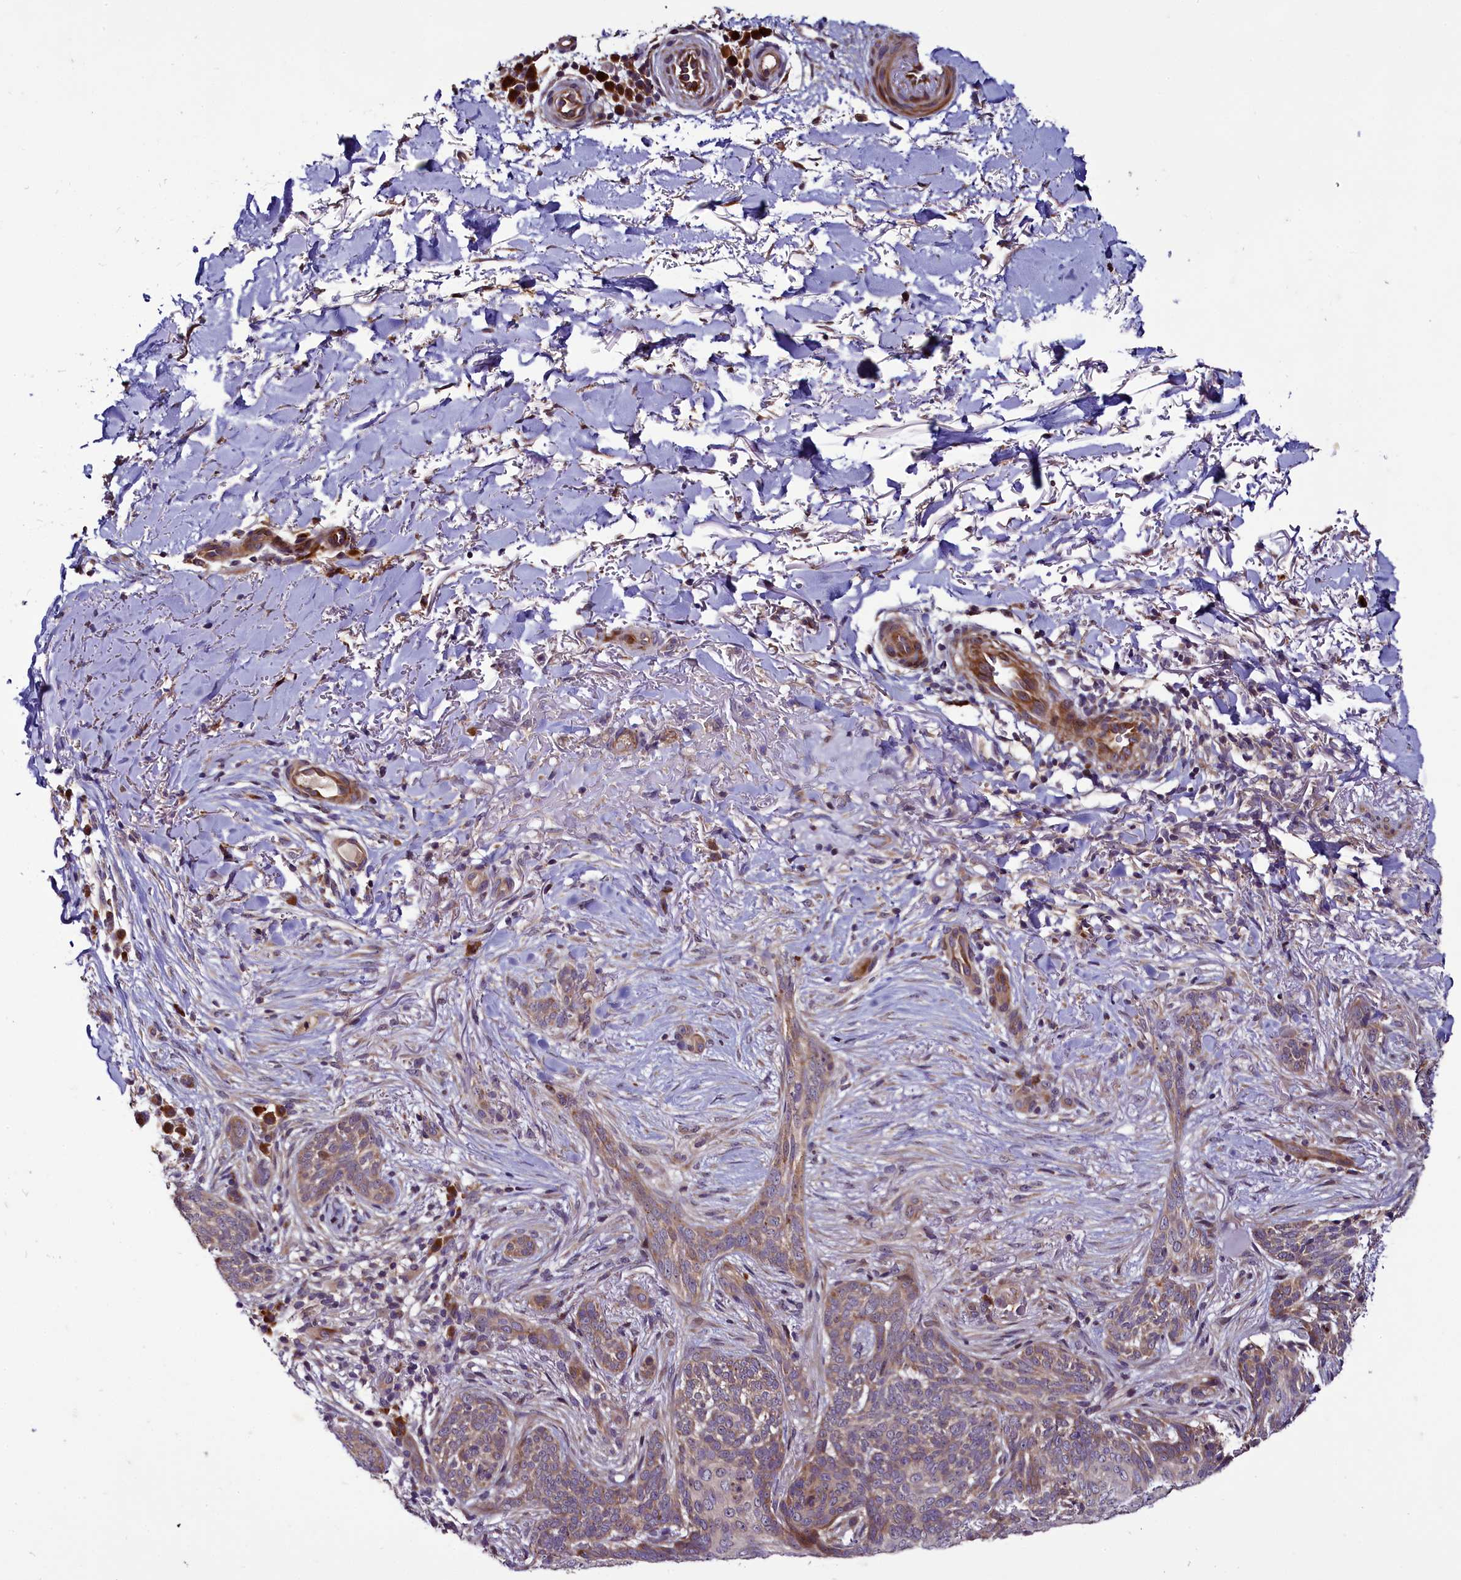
{"staining": {"intensity": "weak", "quantity": "25%-75%", "location": "cytoplasmic/membranous"}, "tissue": "skin cancer", "cell_type": "Tumor cells", "image_type": "cancer", "snomed": [{"axis": "morphology", "description": "Normal tissue, NOS"}, {"axis": "morphology", "description": "Basal cell carcinoma"}, {"axis": "topography", "description": "Skin"}], "caption": "High-magnification brightfield microscopy of skin cancer stained with DAB (3,3'-diaminobenzidine) (brown) and counterstained with hematoxylin (blue). tumor cells exhibit weak cytoplasmic/membranous staining is present in approximately25%-75% of cells.", "gene": "RPUSD2", "patient": {"sex": "female", "age": 67}}